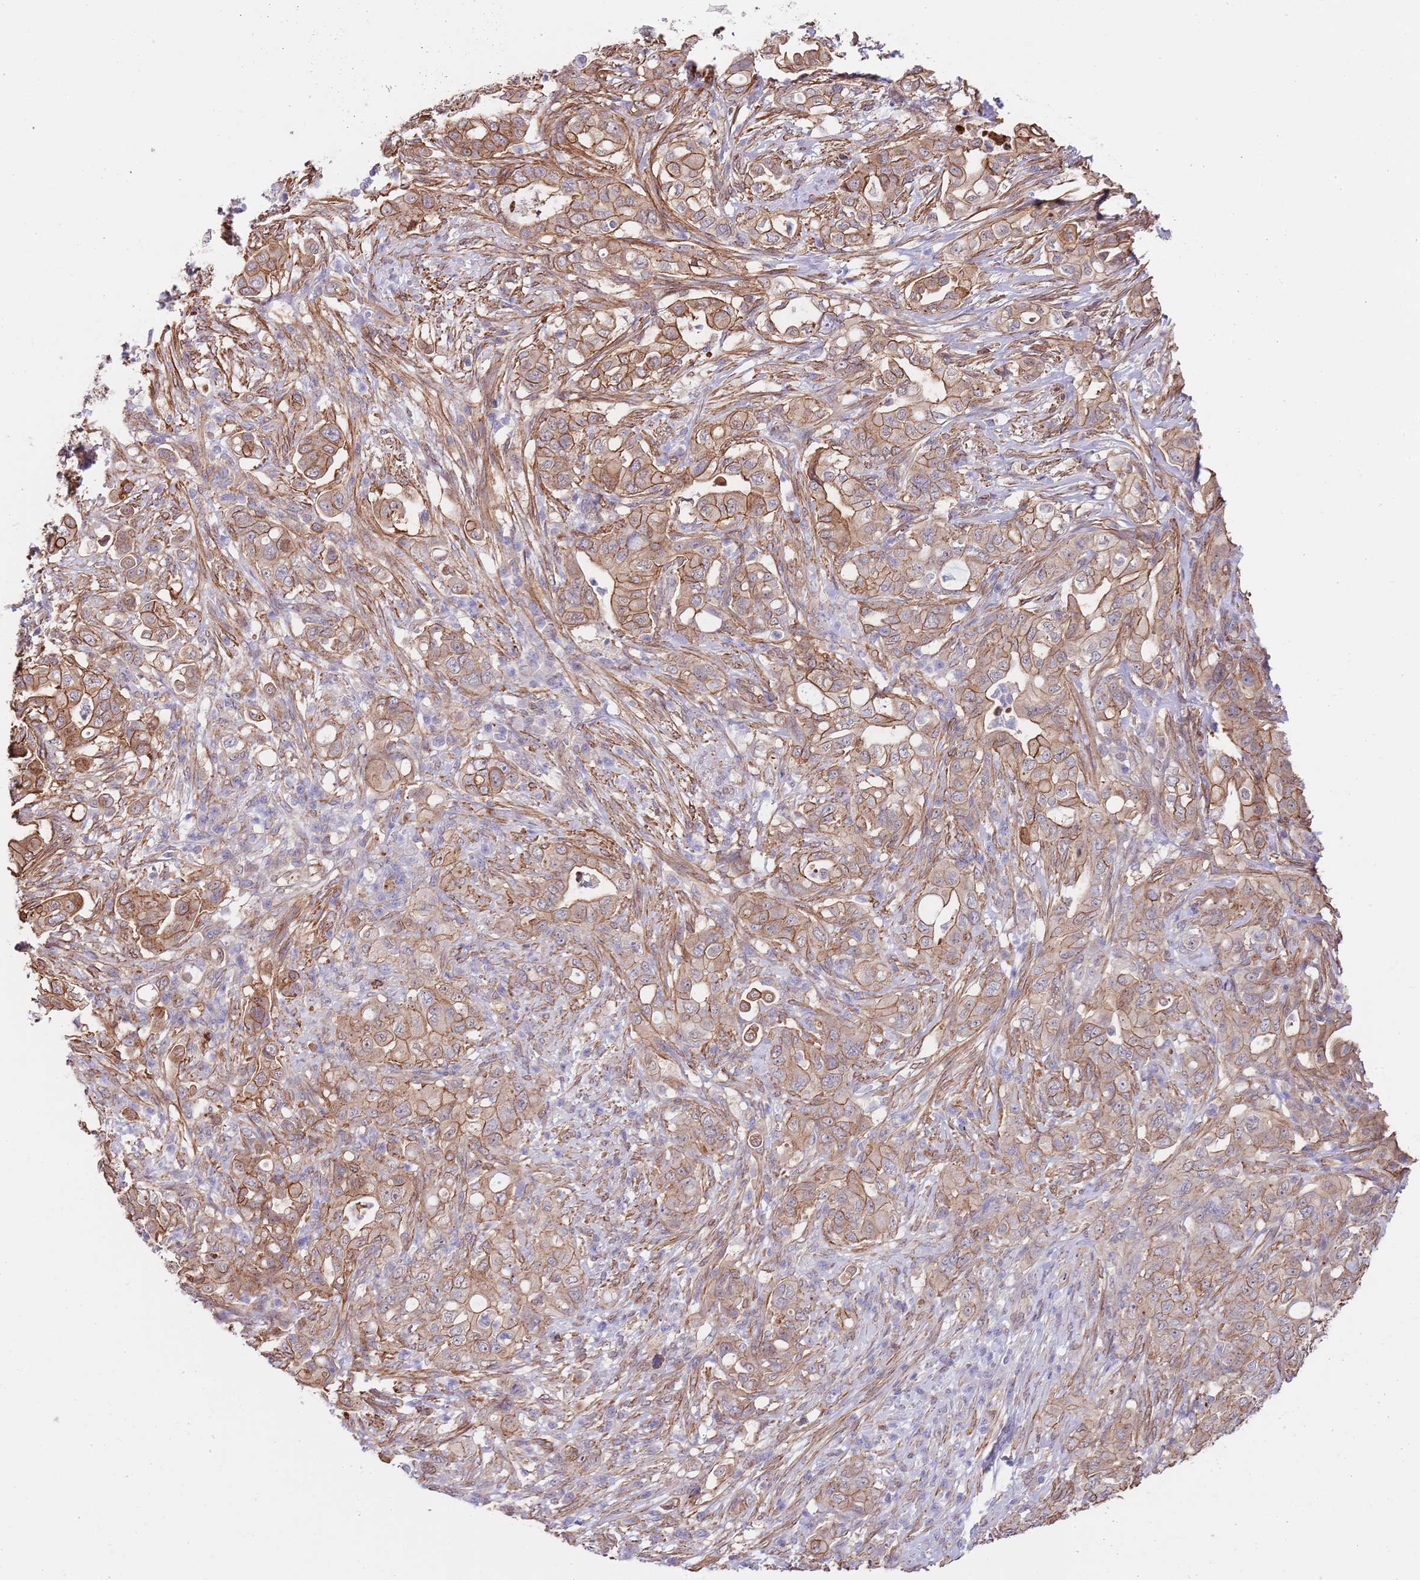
{"staining": {"intensity": "moderate", "quantity": ">75%", "location": "cytoplasmic/membranous"}, "tissue": "pancreatic cancer", "cell_type": "Tumor cells", "image_type": "cancer", "snomed": [{"axis": "morphology", "description": "Normal tissue, NOS"}, {"axis": "morphology", "description": "Adenocarcinoma, NOS"}, {"axis": "topography", "description": "Lymph node"}, {"axis": "topography", "description": "Pancreas"}], "caption": "This is a histology image of immunohistochemistry (IHC) staining of pancreatic cancer, which shows moderate expression in the cytoplasmic/membranous of tumor cells.", "gene": "BPNT1", "patient": {"sex": "female", "age": 67}}